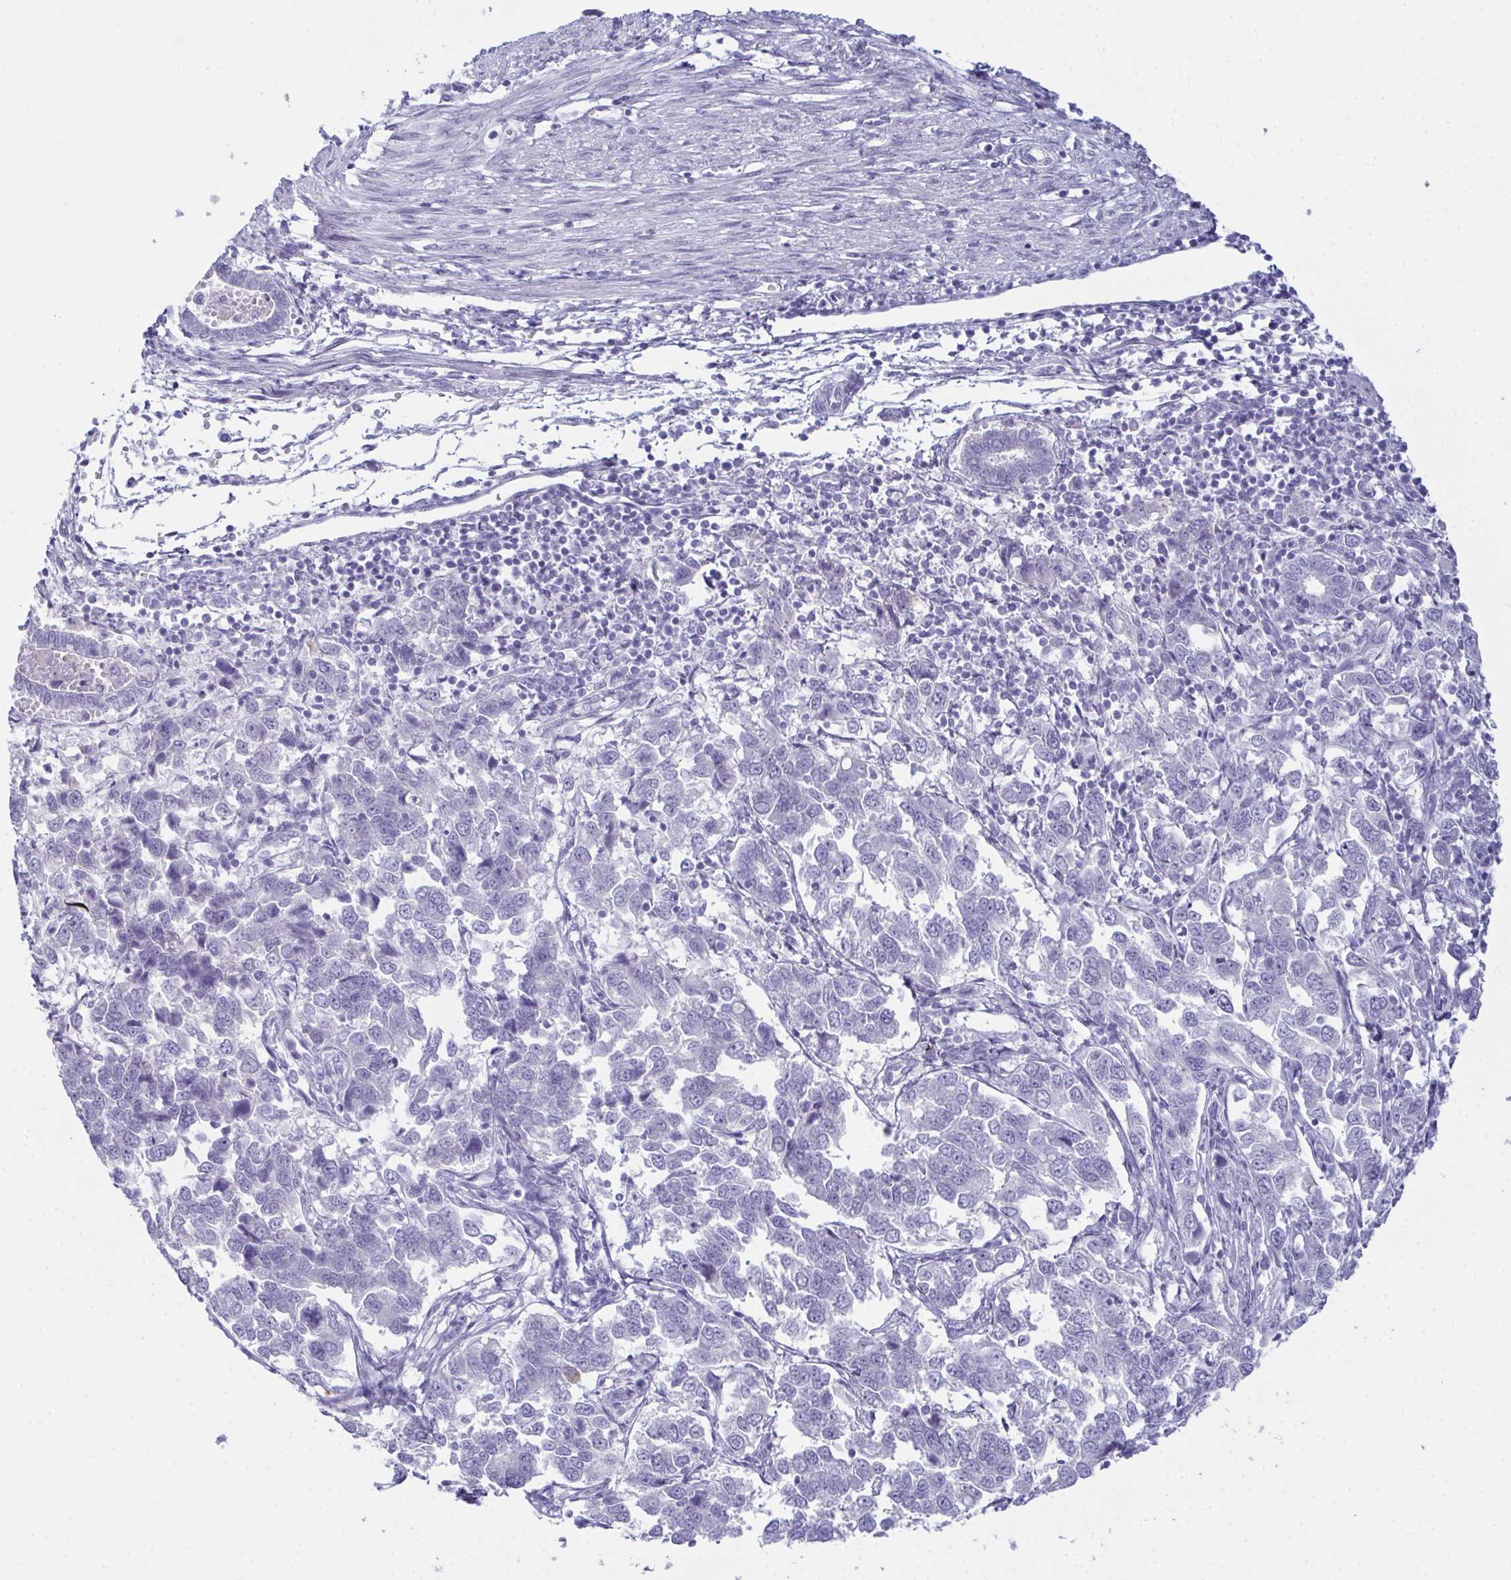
{"staining": {"intensity": "negative", "quantity": "none", "location": "none"}, "tissue": "endometrial cancer", "cell_type": "Tumor cells", "image_type": "cancer", "snomed": [{"axis": "morphology", "description": "Adenocarcinoma, NOS"}, {"axis": "topography", "description": "Endometrium"}], "caption": "Tumor cells show no significant protein positivity in endometrial cancer (adenocarcinoma). (DAB (3,3'-diaminobenzidine) immunohistochemistry with hematoxylin counter stain).", "gene": "TEX19", "patient": {"sex": "female", "age": 43}}